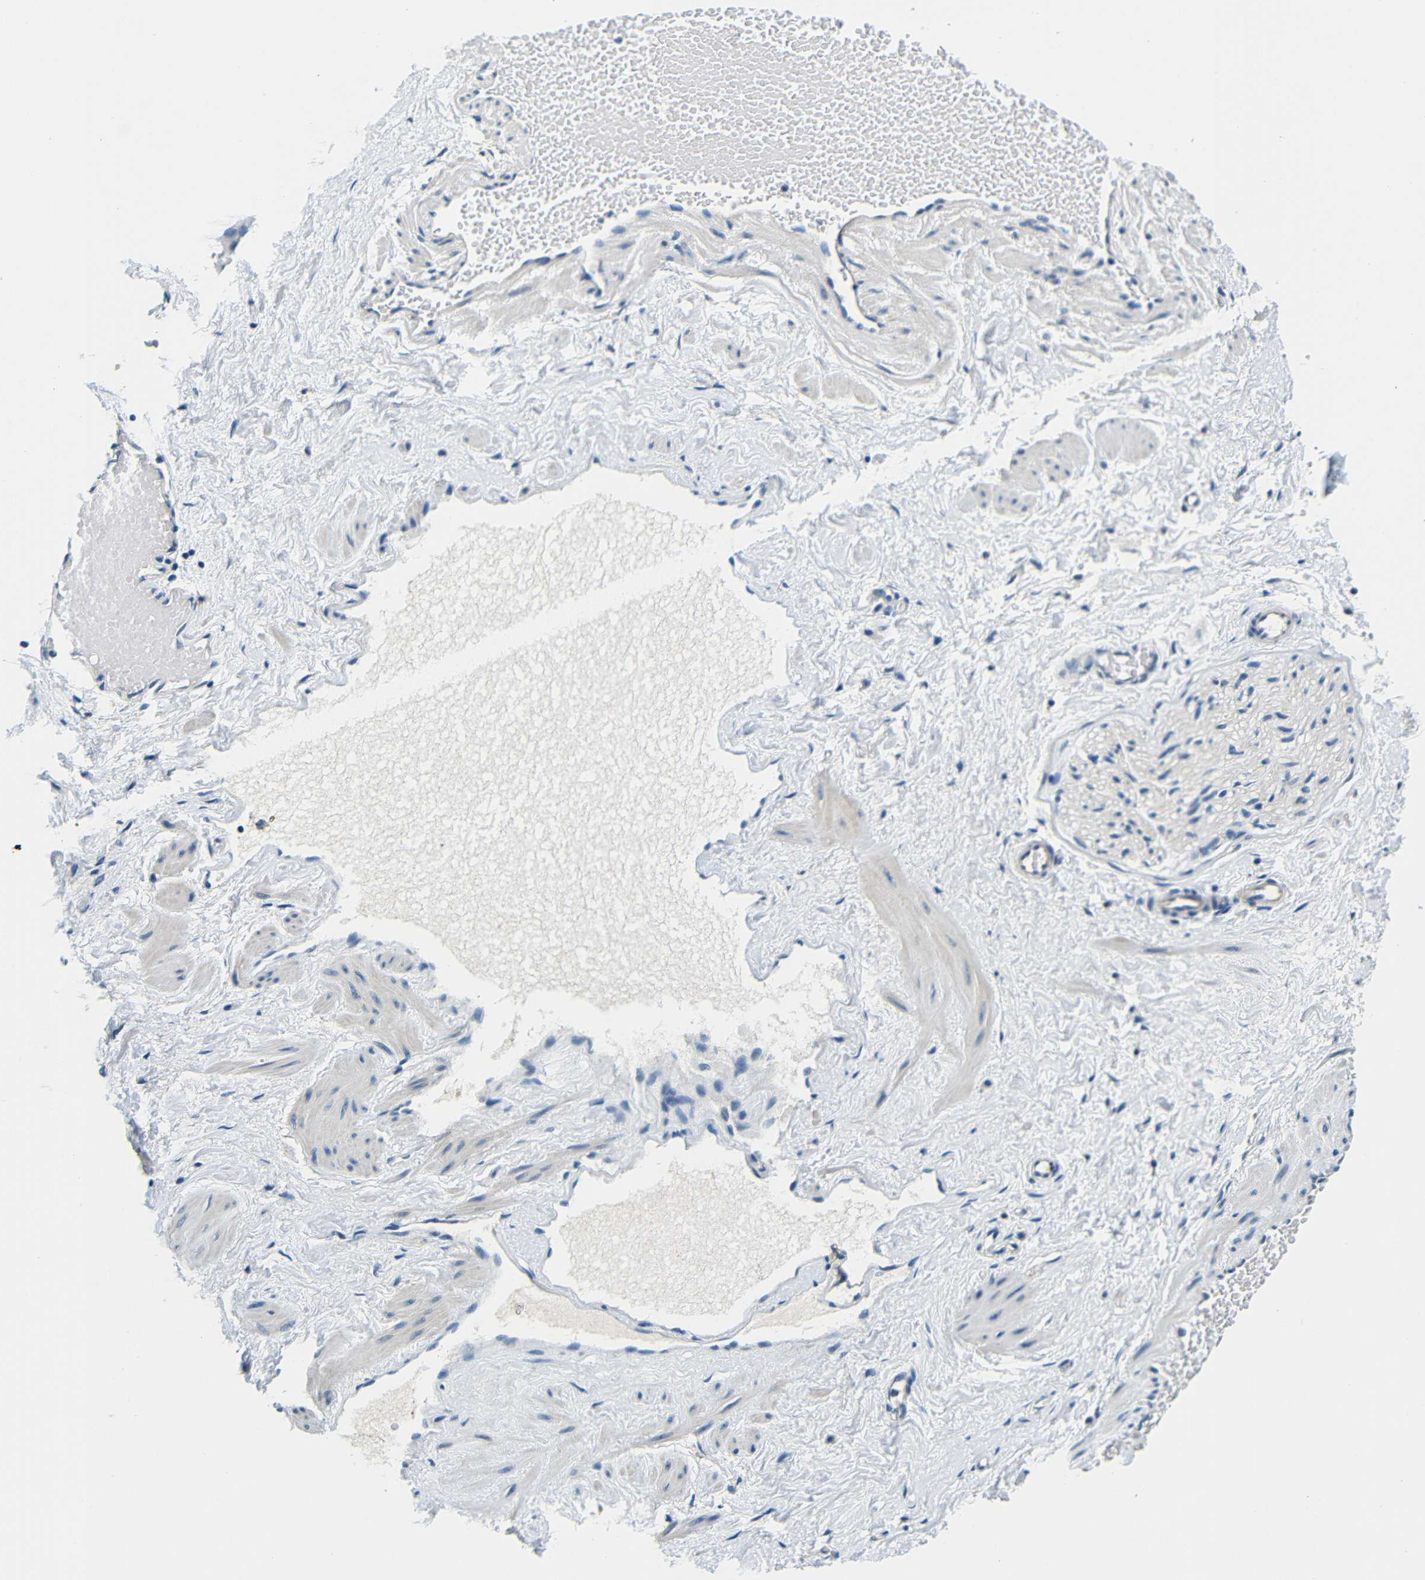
{"staining": {"intensity": "negative", "quantity": "none", "location": "none"}, "tissue": "adipose tissue", "cell_type": "Adipocytes", "image_type": "normal", "snomed": [{"axis": "morphology", "description": "Normal tissue, NOS"}, {"axis": "topography", "description": "Soft tissue"}, {"axis": "topography", "description": "Vascular tissue"}], "caption": "This is an immunohistochemistry (IHC) histopathology image of benign human adipose tissue. There is no staining in adipocytes.", "gene": "ADAP1", "patient": {"sex": "female", "age": 35}}